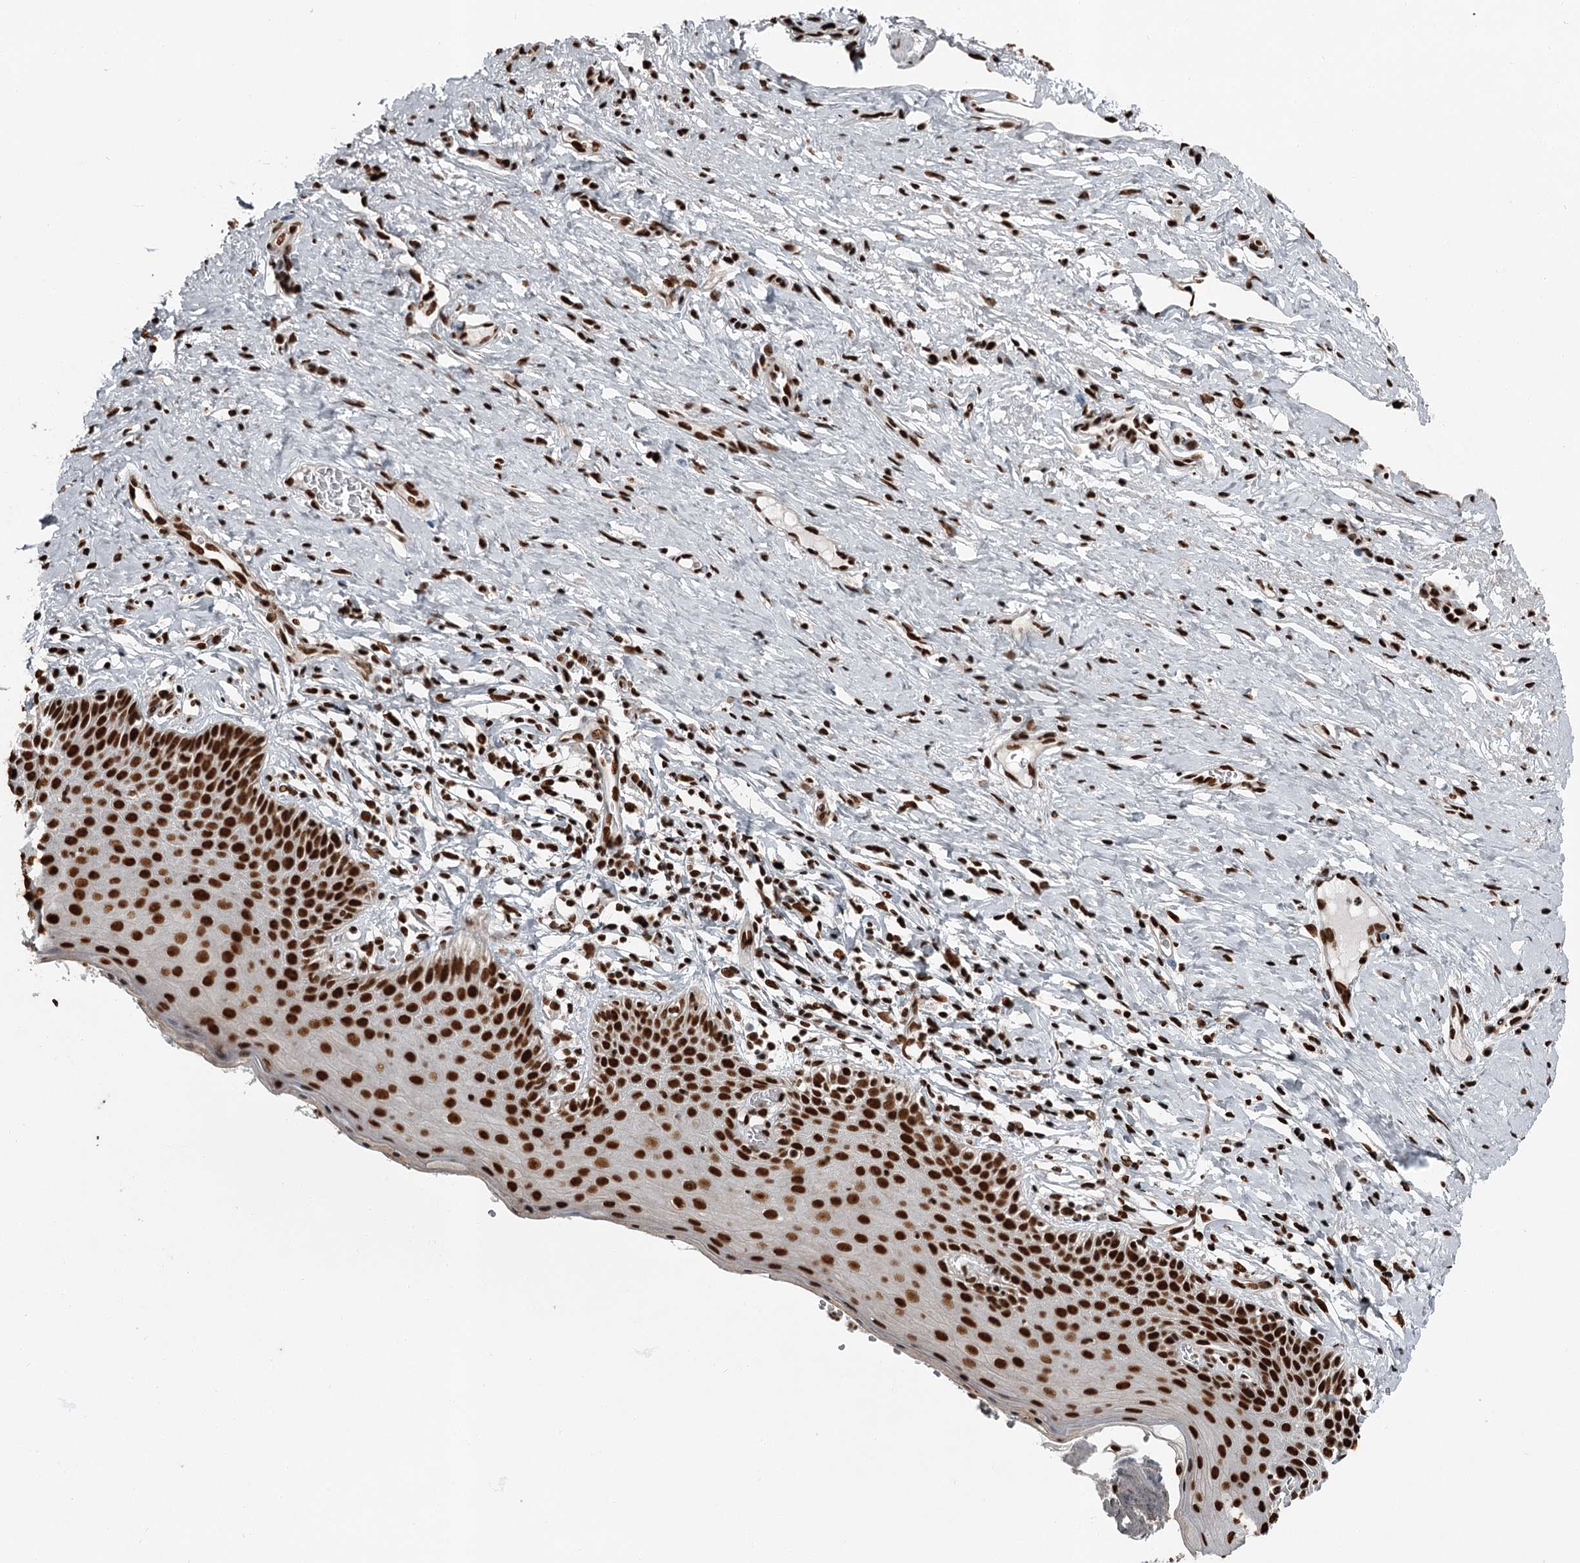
{"staining": {"intensity": "moderate", "quantity": ">75%", "location": "nuclear"}, "tissue": "cervix", "cell_type": "Glandular cells", "image_type": "normal", "snomed": [{"axis": "morphology", "description": "Normal tissue, NOS"}, {"axis": "topography", "description": "Cervix"}], "caption": "The micrograph reveals immunohistochemical staining of unremarkable cervix. There is moderate nuclear expression is identified in about >75% of glandular cells.", "gene": "RBBP7", "patient": {"sex": "female", "age": 42}}